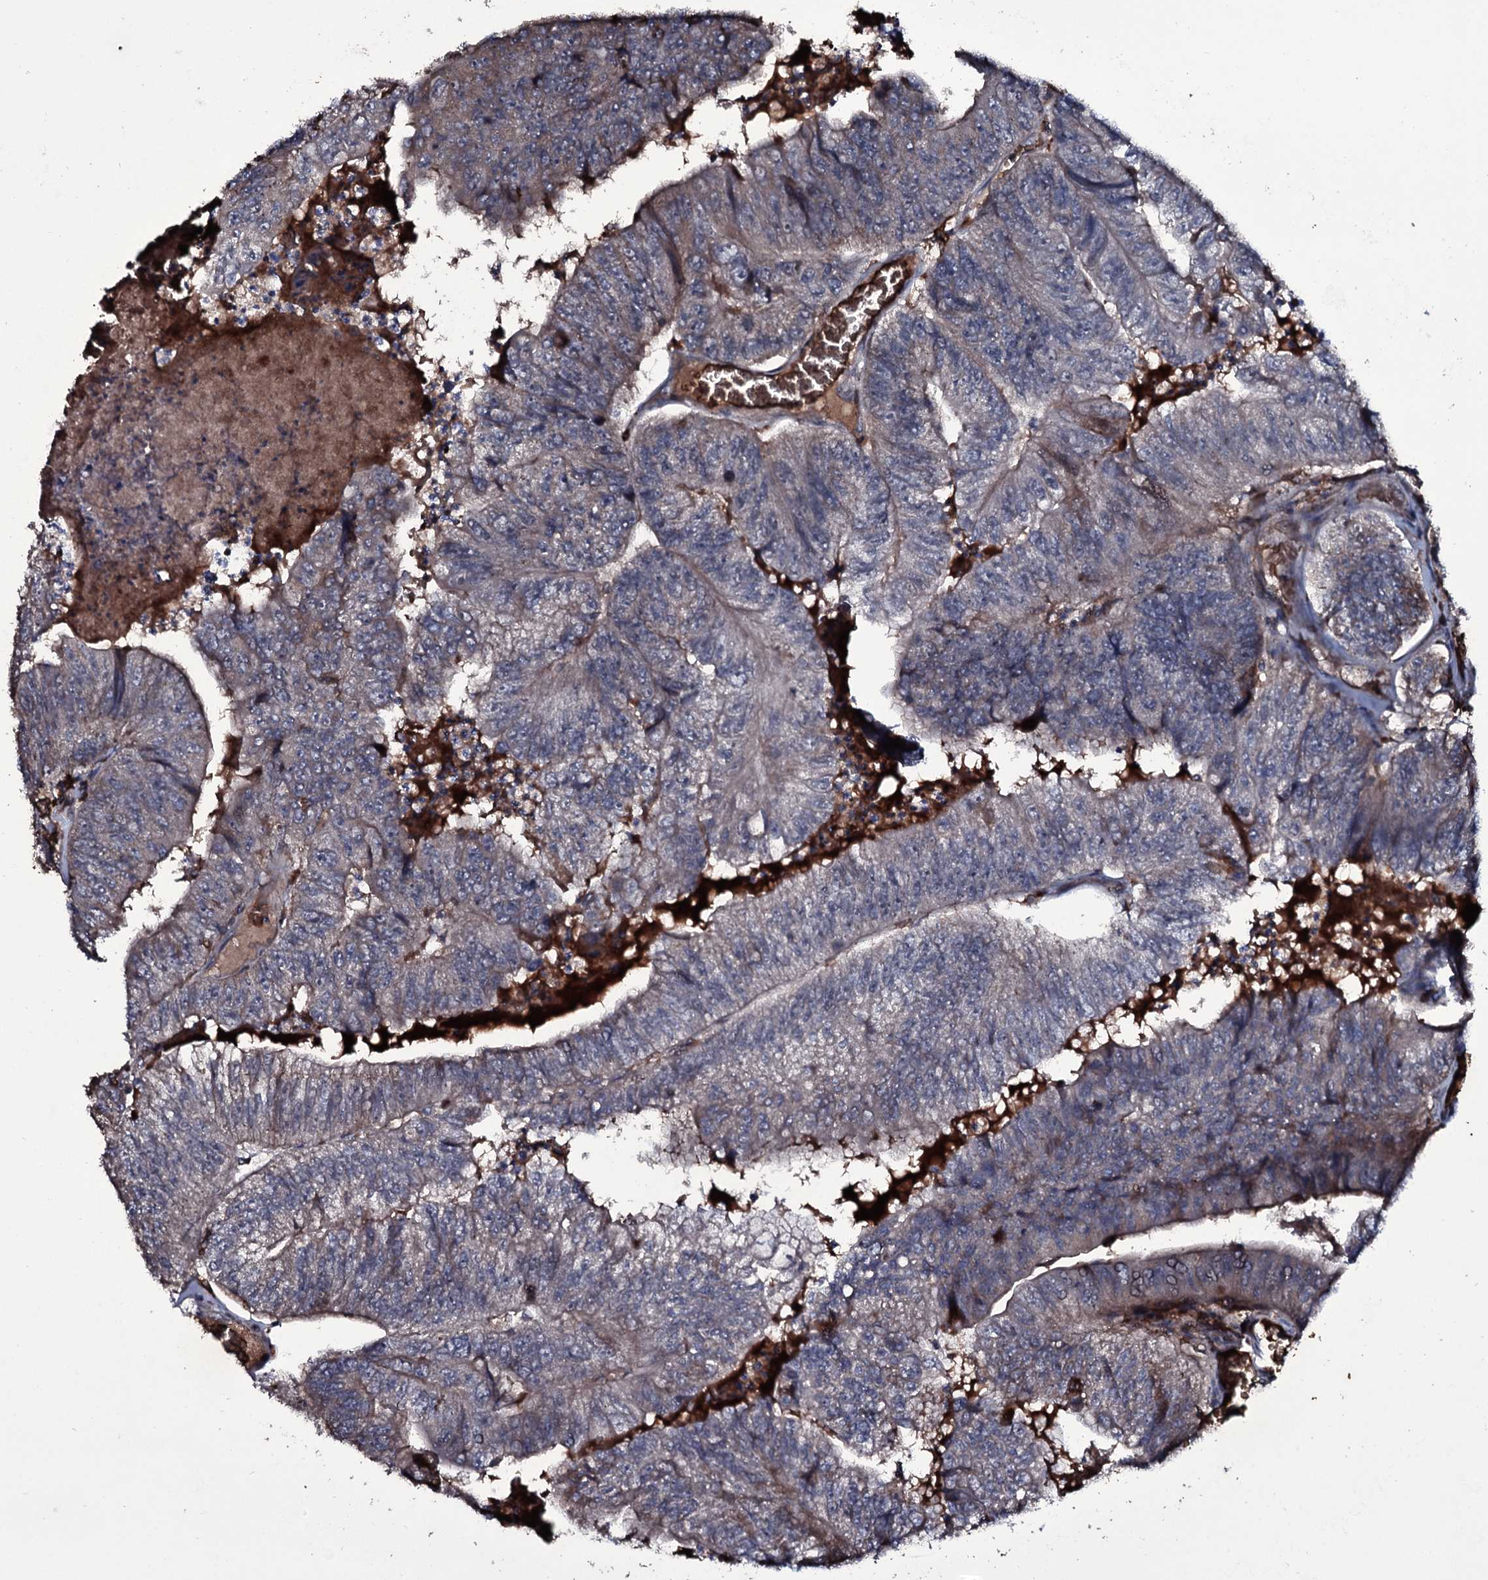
{"staining": {"intensity": "weak", "quantity": "<25%", "location": "cytoplasmic/membranous"}, "tissue": "colorectal cancer", "cell_type": "Tumor cells", "image_type": "cancer", "snomed": [{"axis": "morphology", "description": "Adenocarcinoma, NOS"}, {"axis": "topography", "description": "Colon"}], "caption": "Histopathology image shows no protein expression in tumor cells of colorectal cancer (adenocarcinoma) tissue.", "gene": "ZSWIM8", "patient": {"sex": "female", "age": 67}}